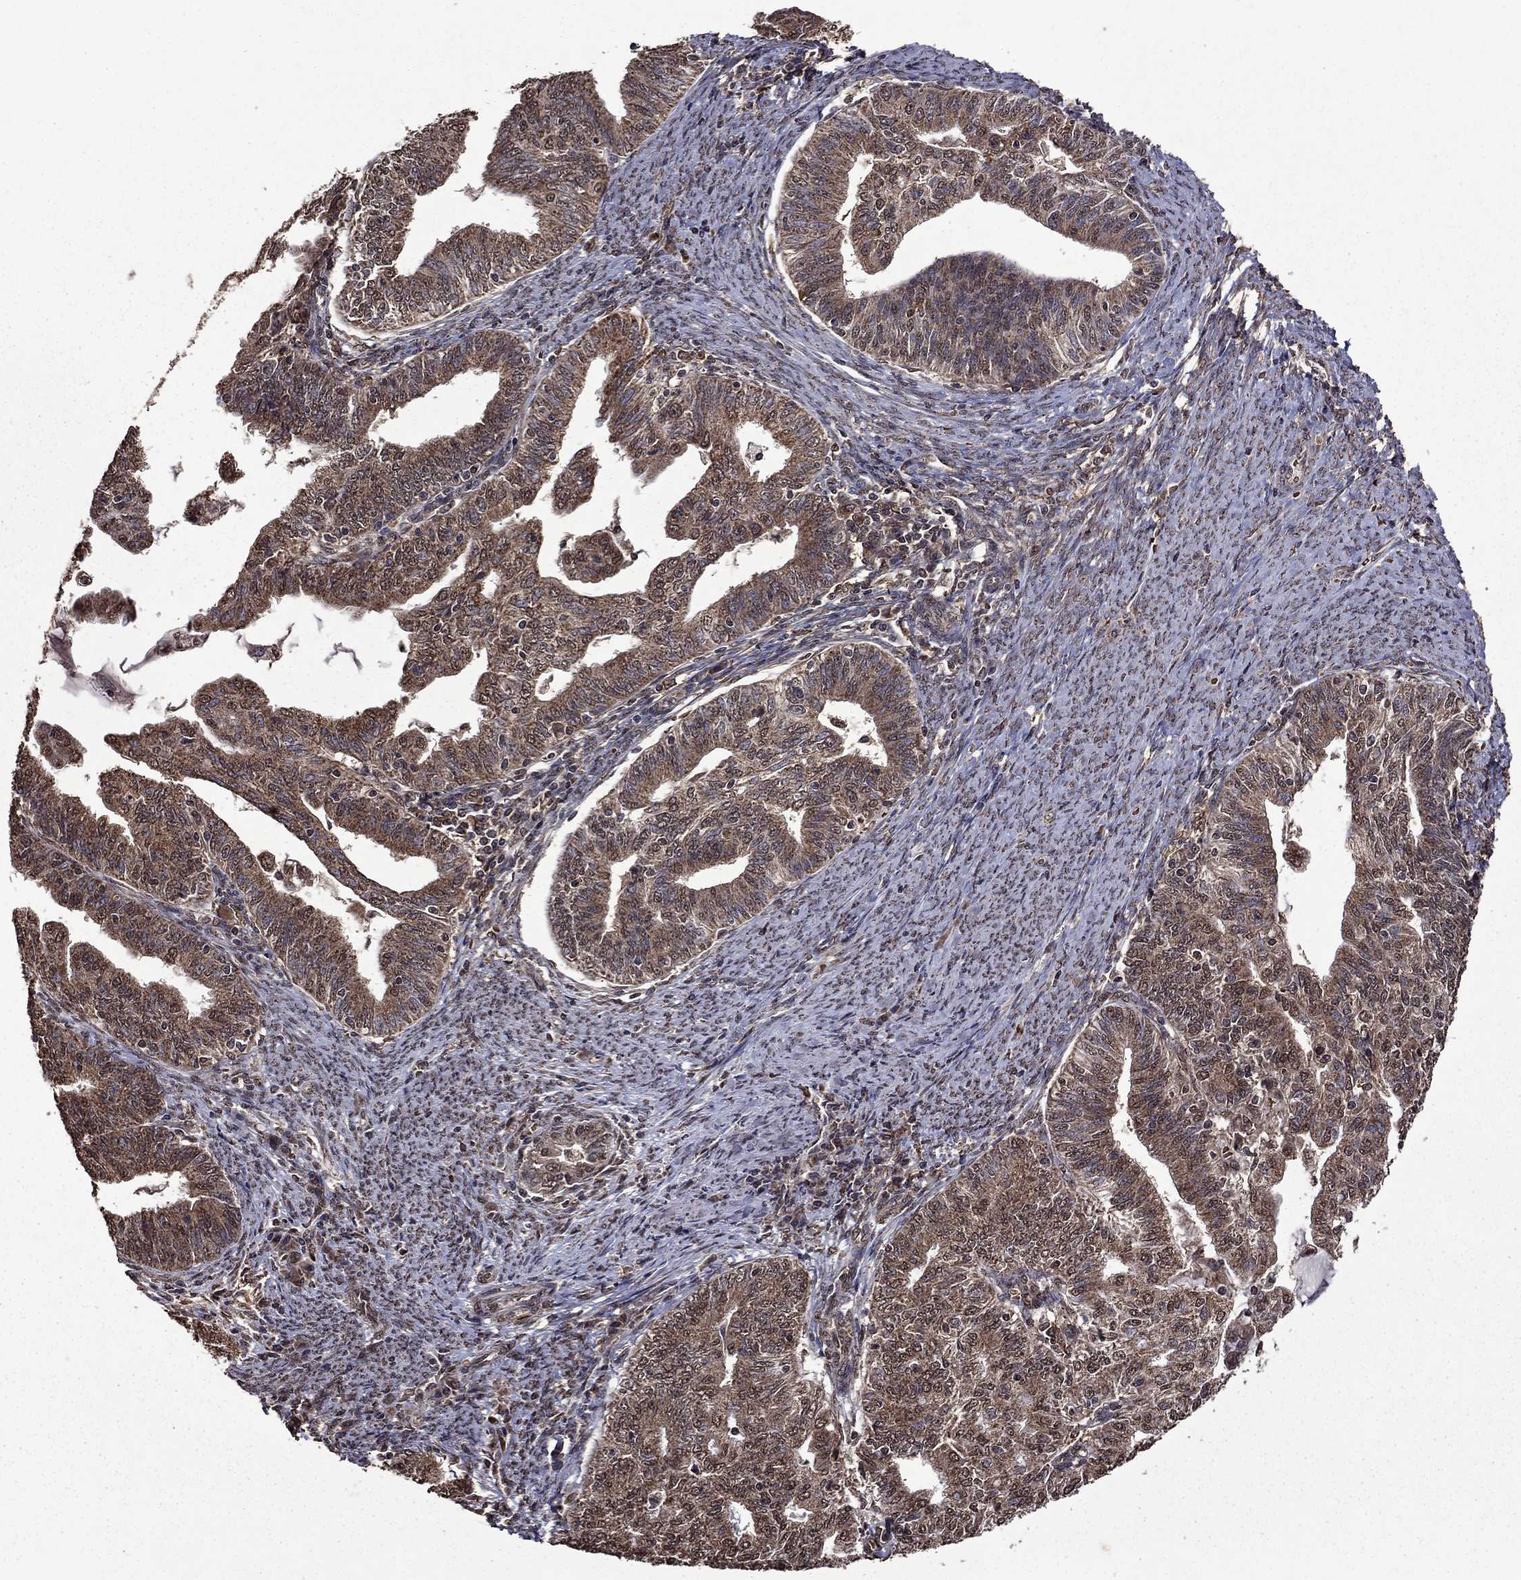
{"staining": {"intensity": "moderate", "quantity": "25%-75%", "location": "cytoplasmic/membranous,nuclear"}, "tissue": "endometrial cancer", "cell_type": "Tumor cells", "image_type": "cancer", "snomed": [{"axis": "morphology", "description": "Adenocarcinoma, NOS"}, {"axis": "topography", "description": "Endometrium"}], "caption": "Human endometrial cancer (adenocarcinoma) stained with a protein marker reveals moderate staining in tumor cells.", "gene": "ITM2B", "patient": {"sex": "female", "age": 82}}